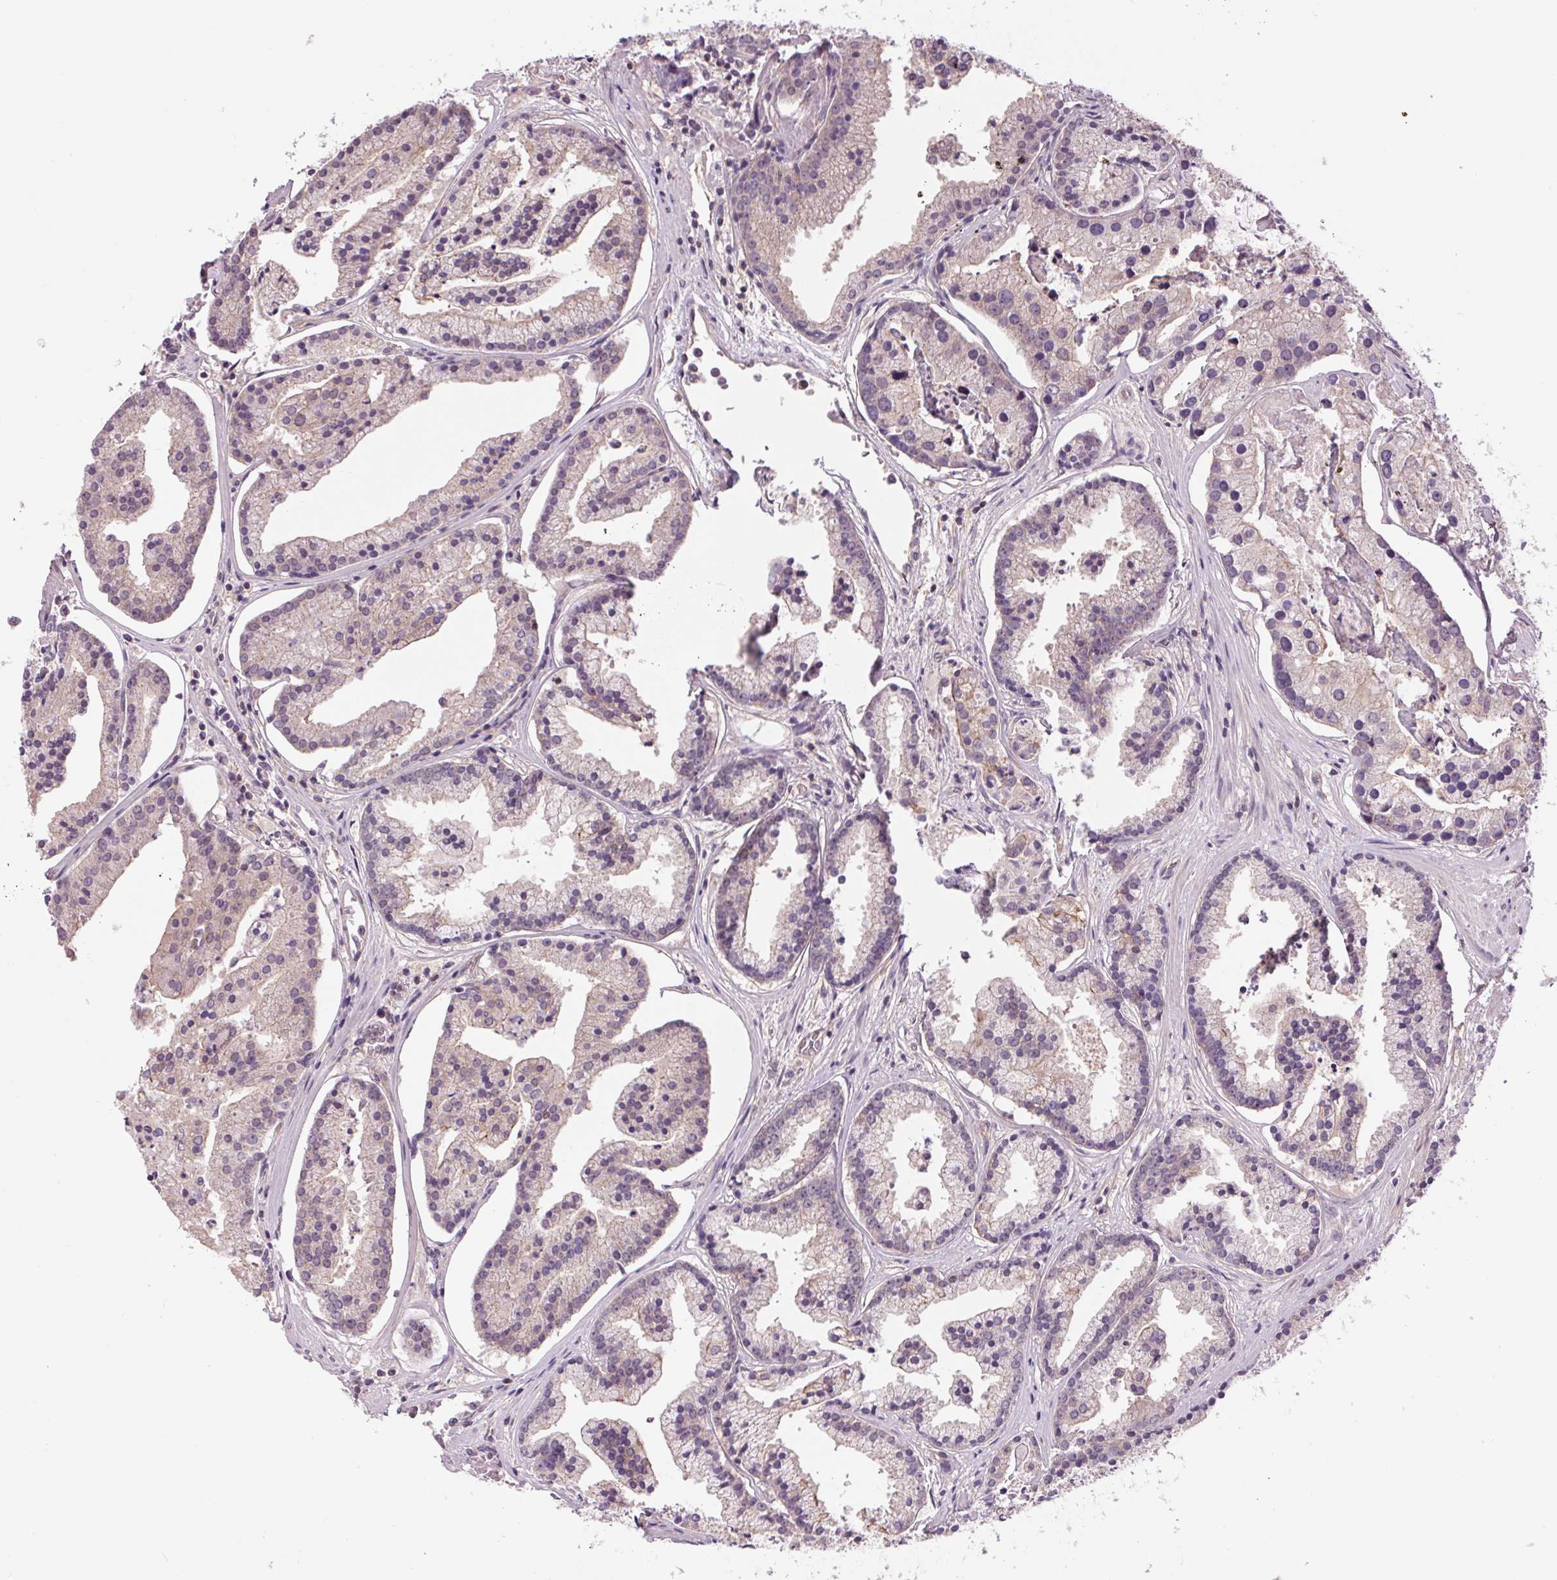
{"staining": {"intensity": "weak", "quantity": "<25%", "location": "cytoplasmic/membranous"}, "tissue": "prostate cancer", "cell_type": "Tumor cells", "image_type": "cancer", "snomed": [{"axis": "morphology", "description": "Adenocarcinoma, NOS"}, {"axis": "topography", "description": "Prostate and seminal vesicle, NOS"}, {"axis": "topography", "description": "Prostate"}], "caption": "Prostate cancer (adenocarcinoma) stained for a protein using IHC reveals no staining tumor cells.", "gene": "SH3RF2", "patient": {"sex": "male", "age": 44}}